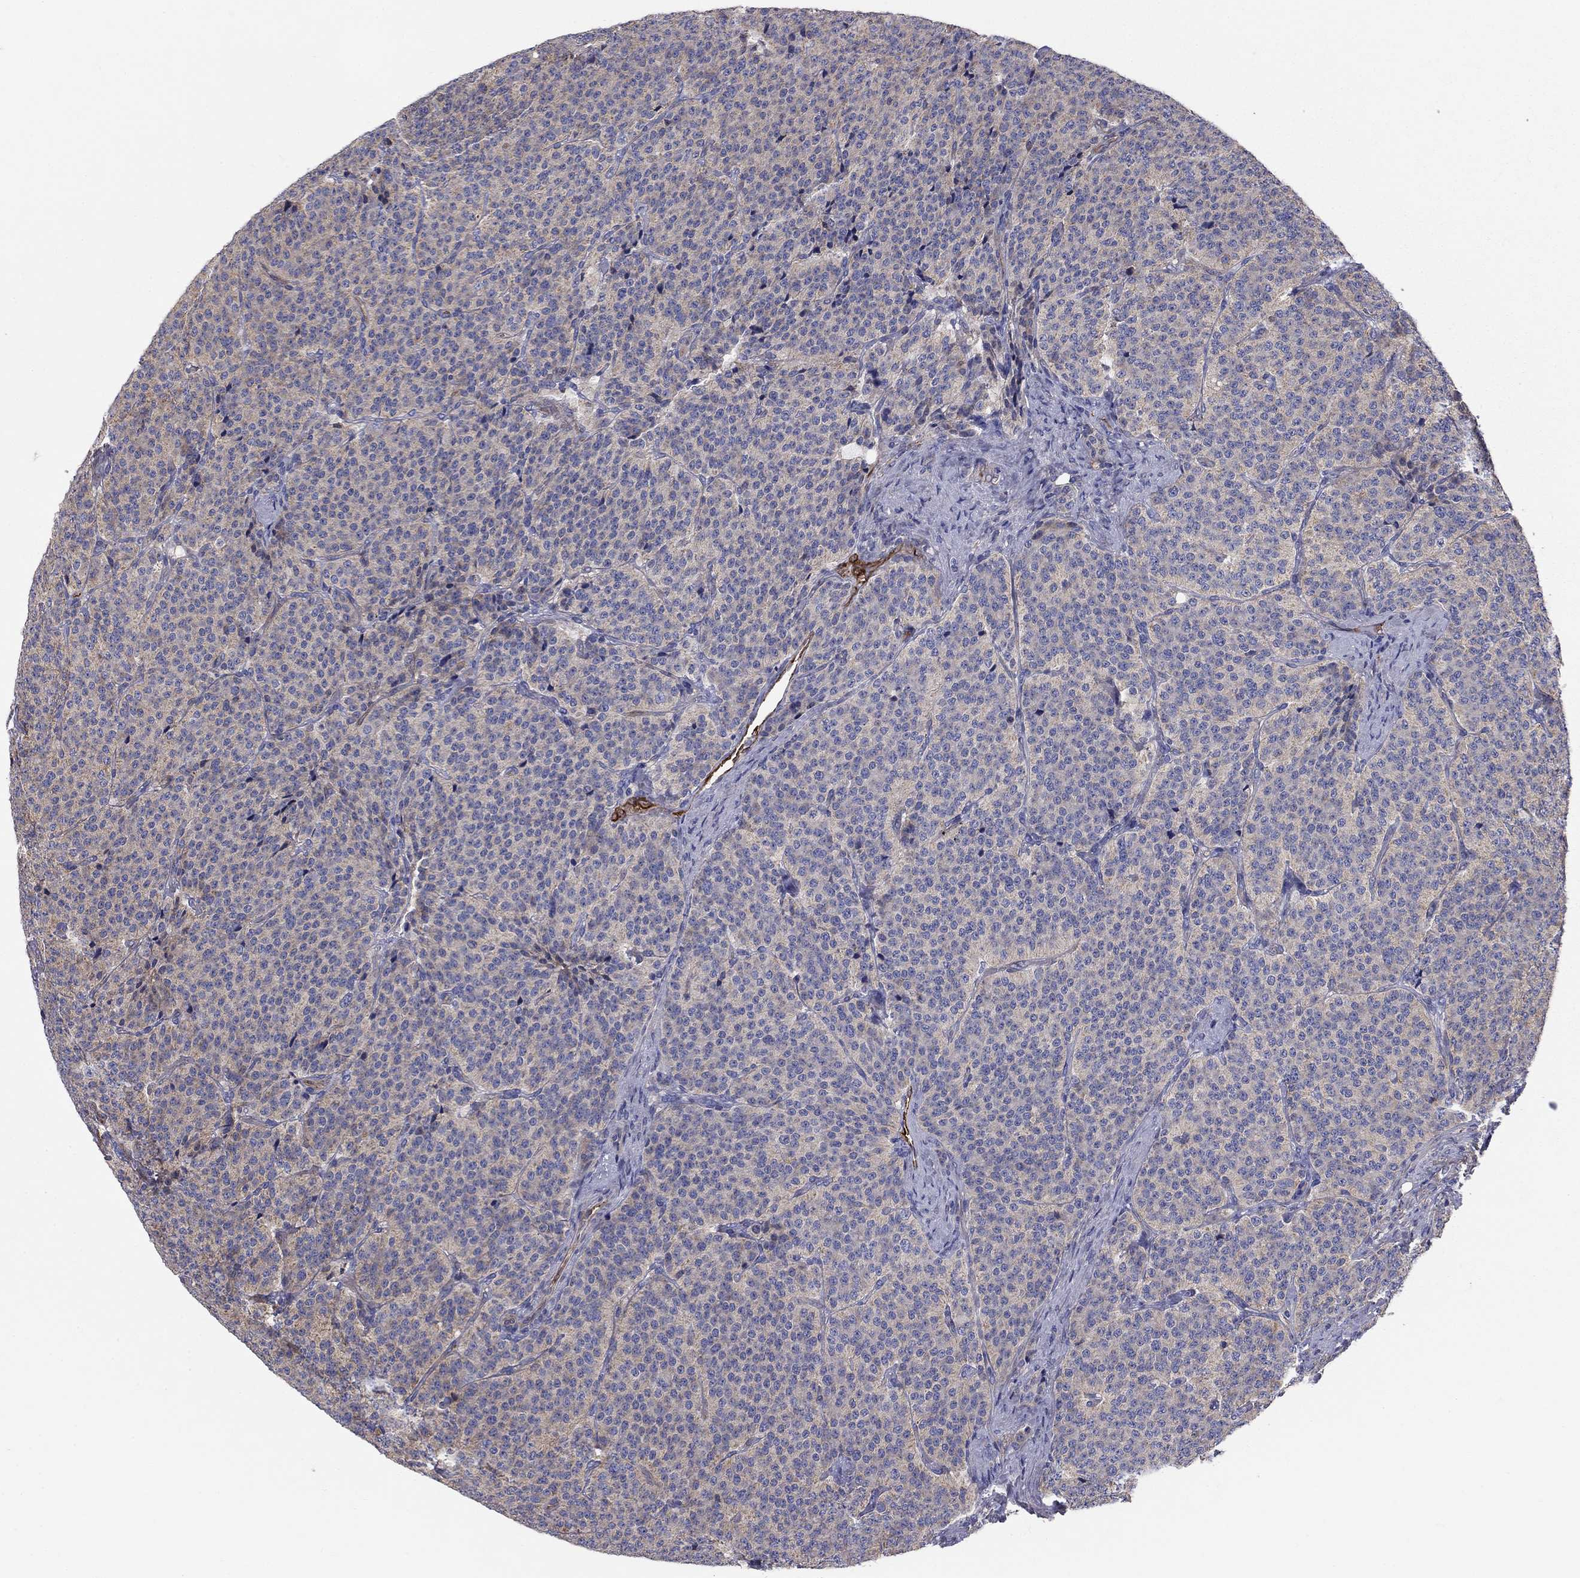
{"staining": {"intensity": "negative", "quantity": "none", "location": "none"}, "tissue": "carcinoid", "cell_type": "Tumor cells", "image_type": "cancer", "snomed": [{"axis": "morphology", "description": "Carcinoid, malignant, NOS"}, {"axis": "topography", "description": "Small intestine"}], "caption": "Carcinoid (malignant) was stained to show a protein in brown. There is no significant expression in tumor cells.", "gene": "EMP2", "patient": {"sex": "female", "age": 58}}